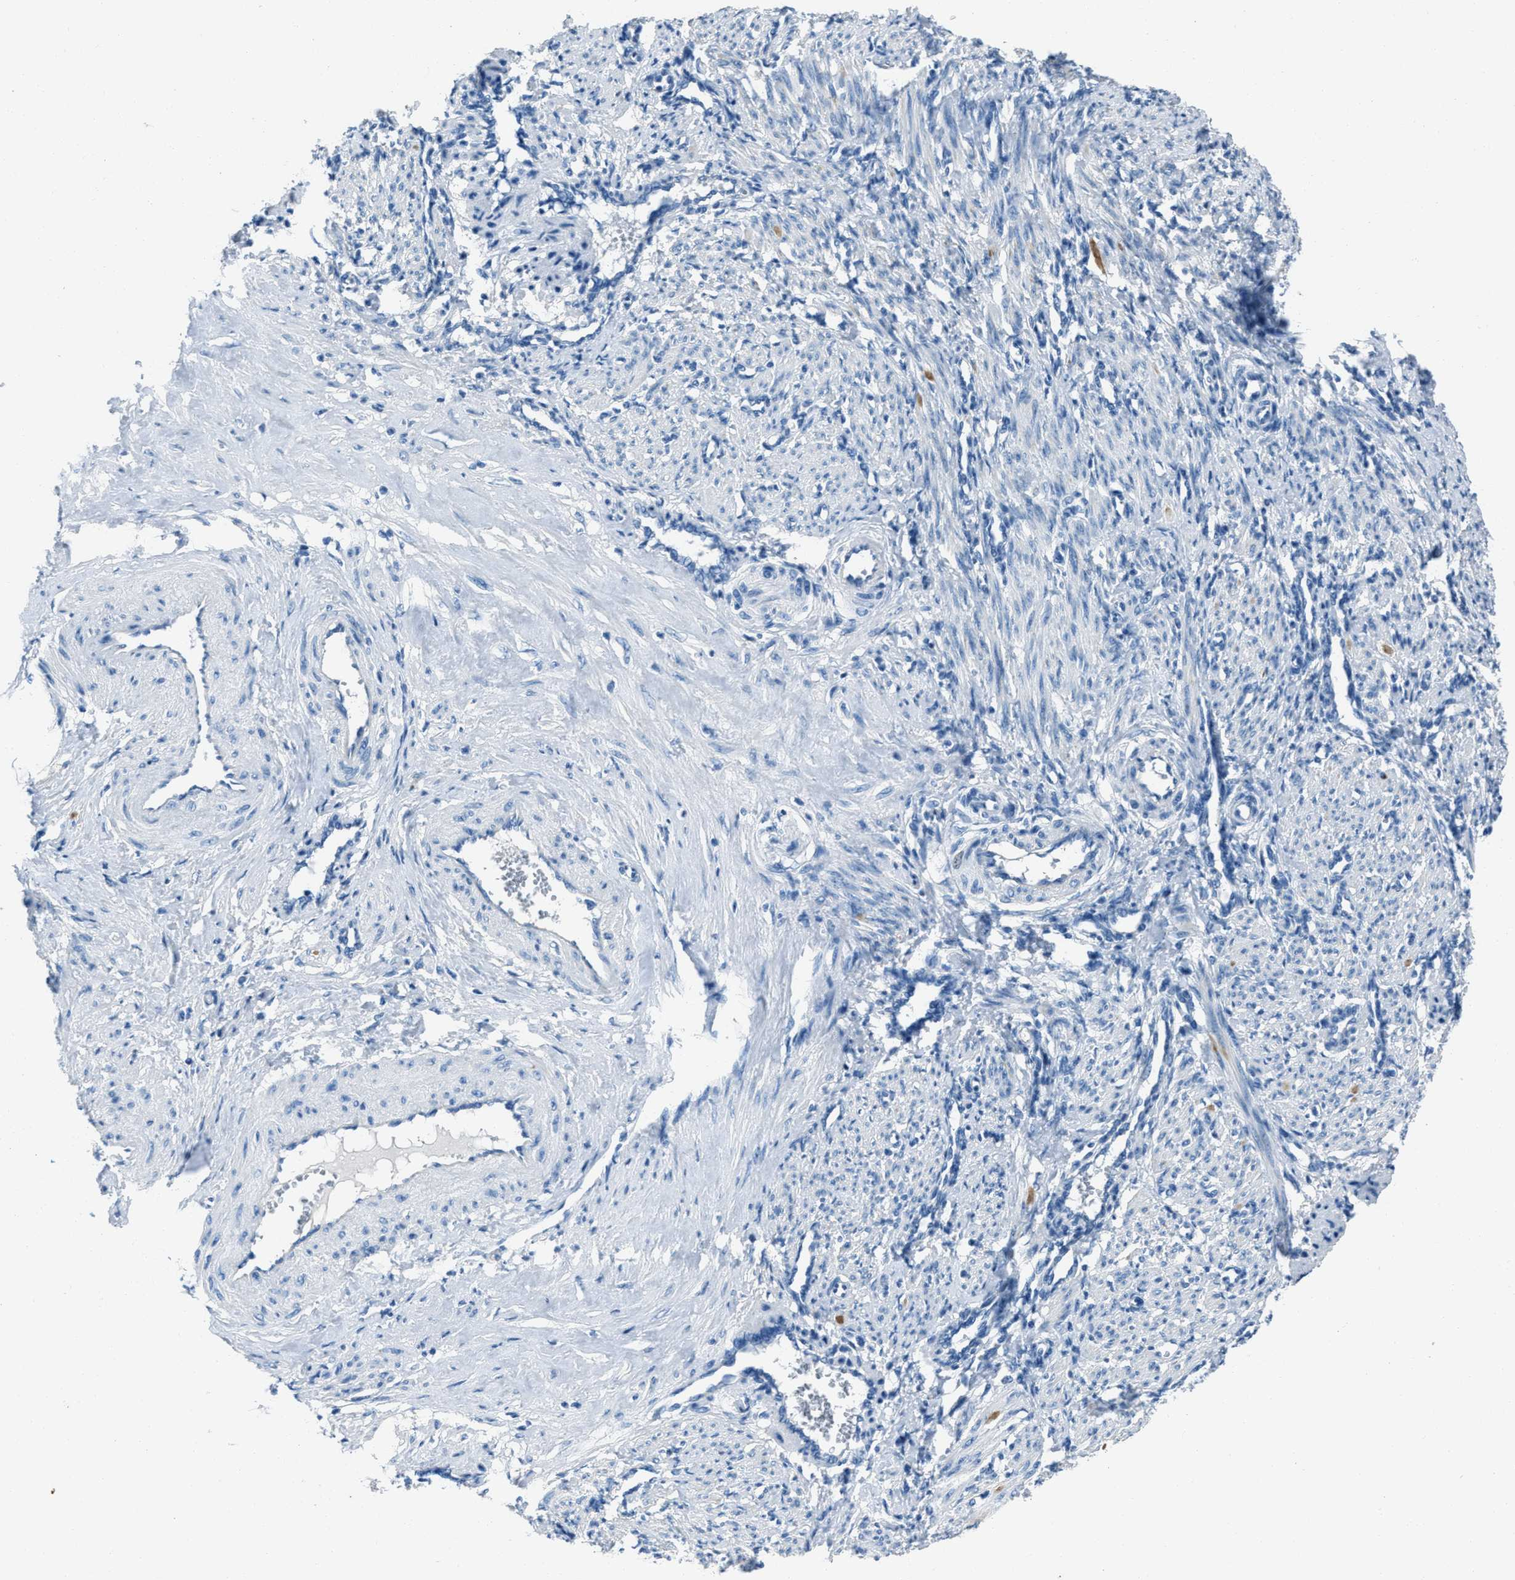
{"staining": {"intensity": "negative", "quantity": "none", "location": "none"}, "tissue": "smooth muscle", "cell_type": "Smooth muscle cells", "image_type": "normal", "snomed": [{"axis": "morphology", "description": "Normal tissue, NOS"}, {"axis": "topography", "description": "Endometrium"}], "caption": "The micrograph demonstrates no significant staining in smooth muscle cells of smooth muscle.", "gene": "AMACR", "patient": {"sex": "female", "age": 33}}